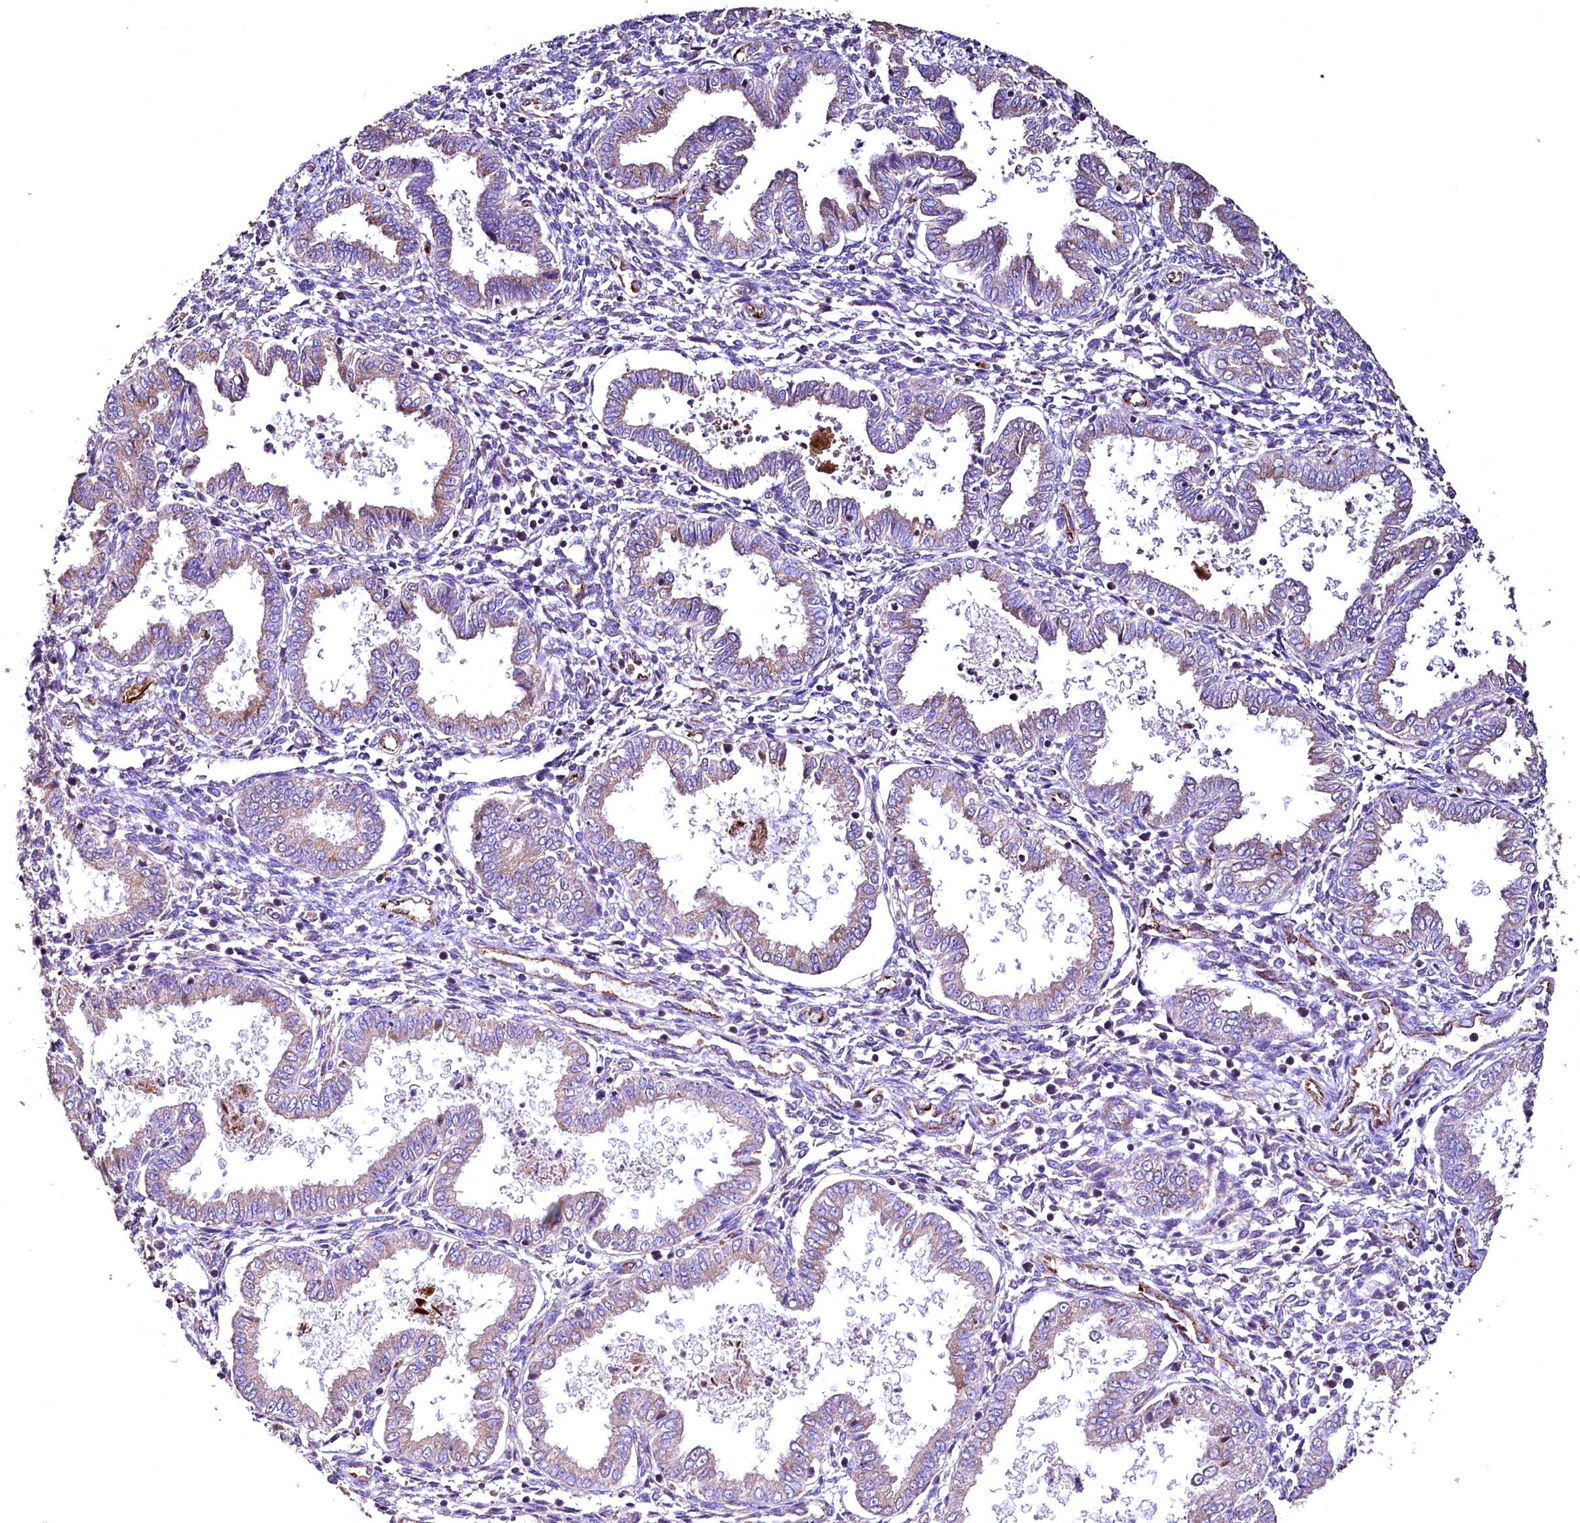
{"staining": {"intensity": "negative", "quantity": "none", "location": "none"}, "tissue": "endometrium", "cell_type": "Cells in endometrial stroma", "image_type": "normal", "snomed": [{"axis": "morphology", "description": "Normal tissue, NOS"}, {"axis": "topography", "description": "Endometrium"}], "caption": "This is an immunohistochemistry photomicrograph of normal human endometrium. There is no positivity in cells in endometrial stroma.", "gene": "RASSF1", "patient": {"sex": "female", "age": 33}}